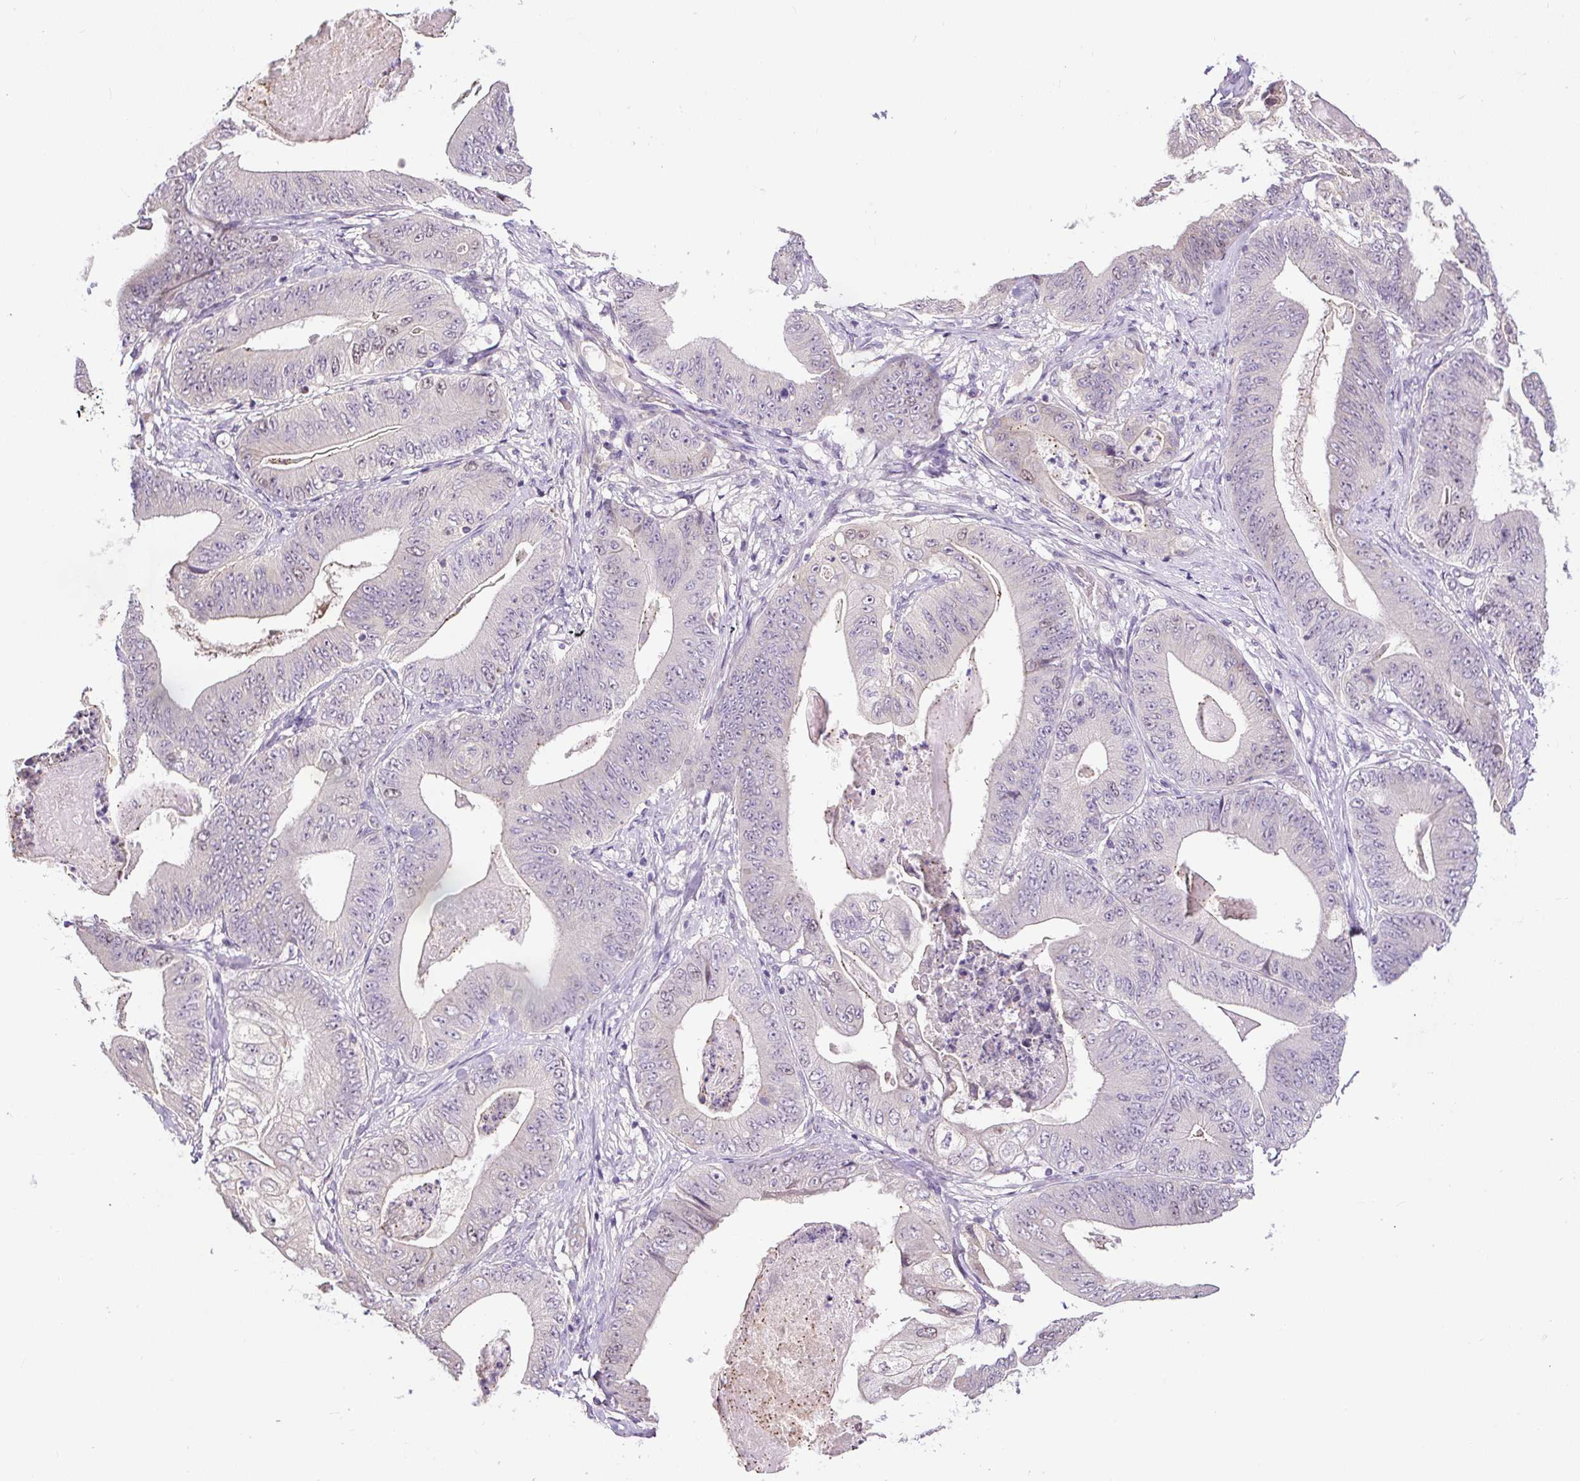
{"staining": {"intensity": "weak", "quantity": "<25%", "location": "nuclear"}, "tissue": "stomach cancer", "cell_type": "Tumor cells", "image_type": "cancer", "snomed": [{"axis": "morphology", "description": "Adenocarcinoma, NOS"}, {"axis": "topography", "description": "Stomach"}], "caption": "An image of adenocarcinoma (stomach) stained for a protein demonstrates no brown staining in tumor cells.", "gene": "RACGAP1", "patient": {"sex": "female", "age": 73}}